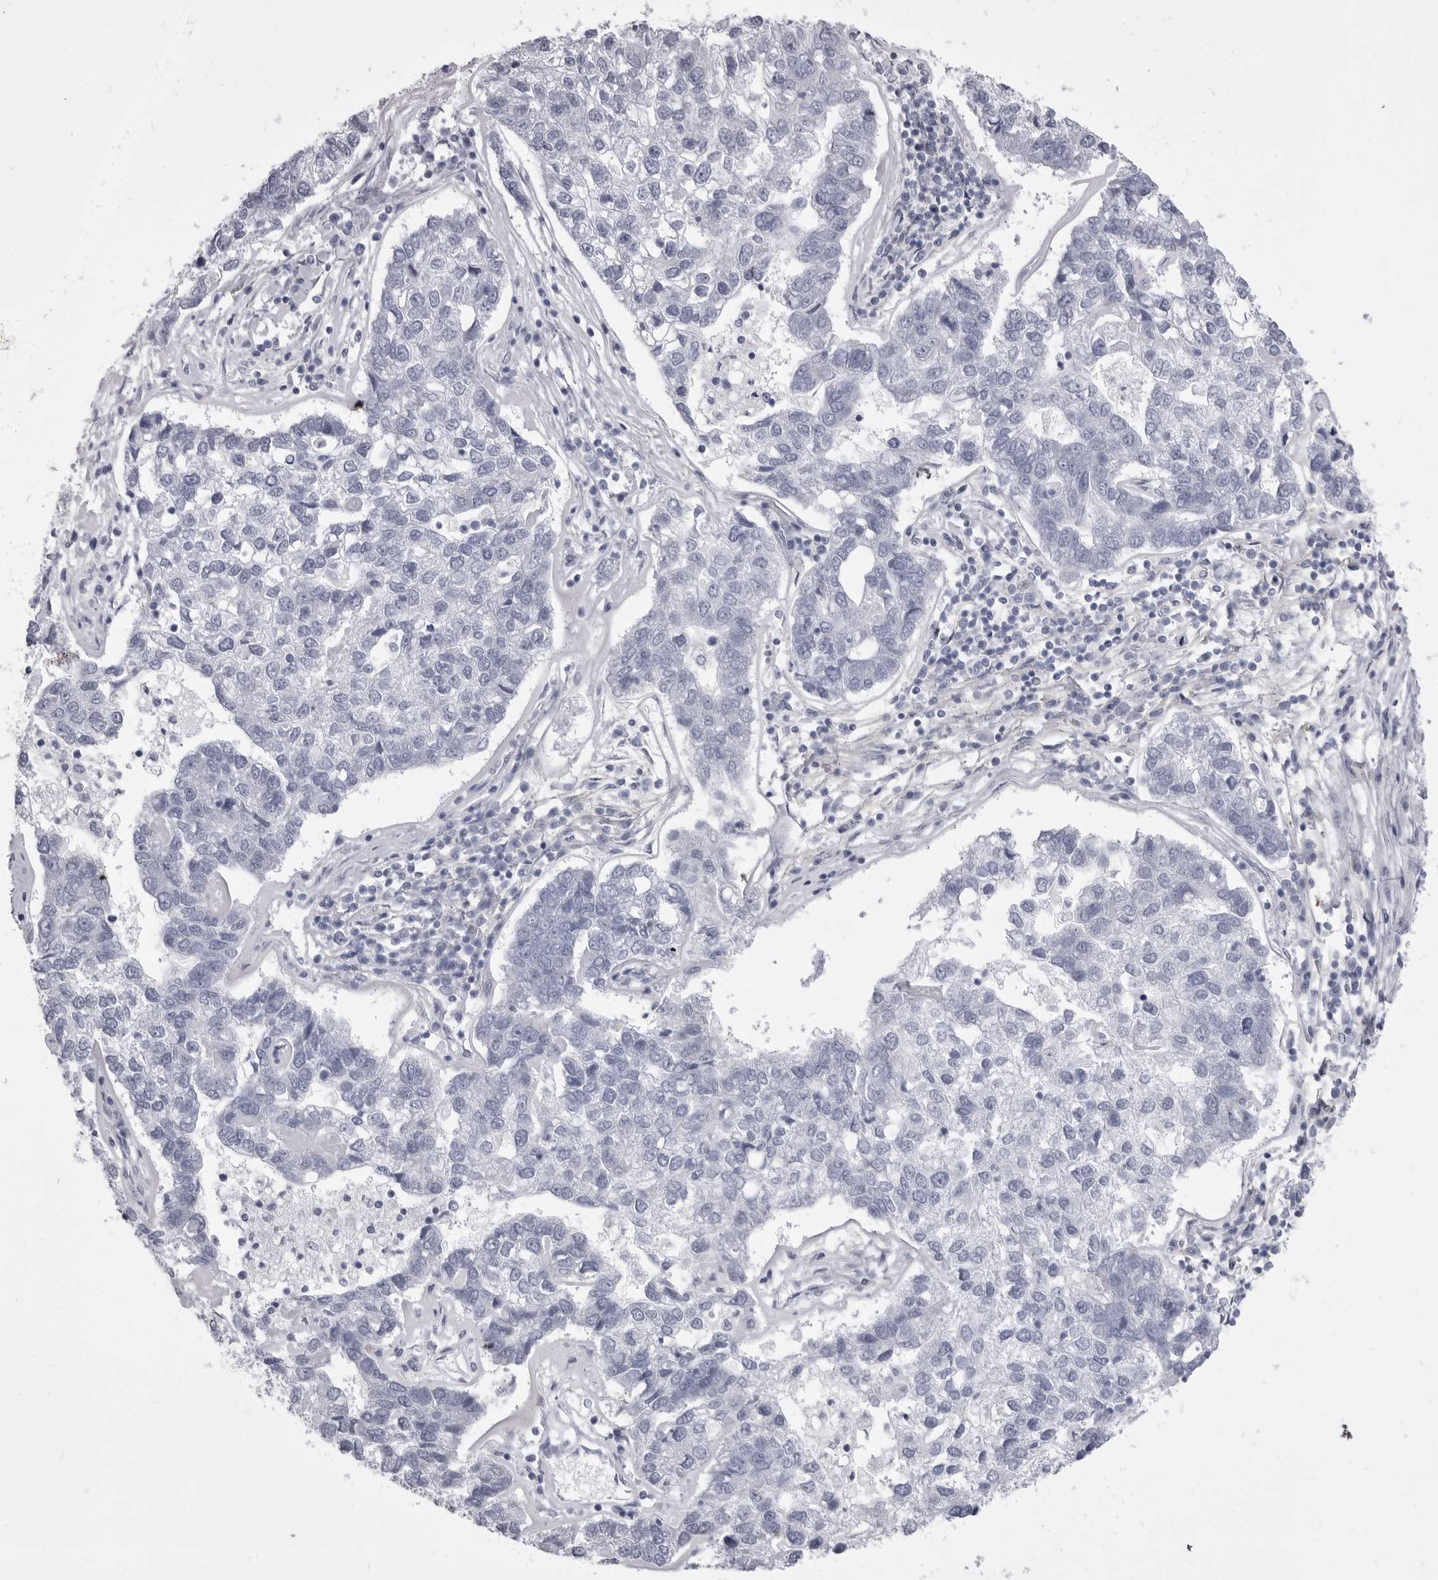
{"staining": {"intensity": "negative", "quantity": "none", "location": "none"}, "tissue": "pancreatic cancer", "cell_type": "Tumor cells", "image_type": "cancer", "snomed": [{"axis": "morphology", "description": "Adenocarcinoma, NOS"}, {"axis": "topography", "description": "Pancreas"}], "caption": "IHC photomicrograph of neoplastic tissue: human pancreatic cancer (adenocarcinoma) stained with DAB (3,3'-diaminobenzidine) displays no significant protein positivity in tumor cells.", "gene": "ANK2", "patient": {"sex": "female", "age": 61}}